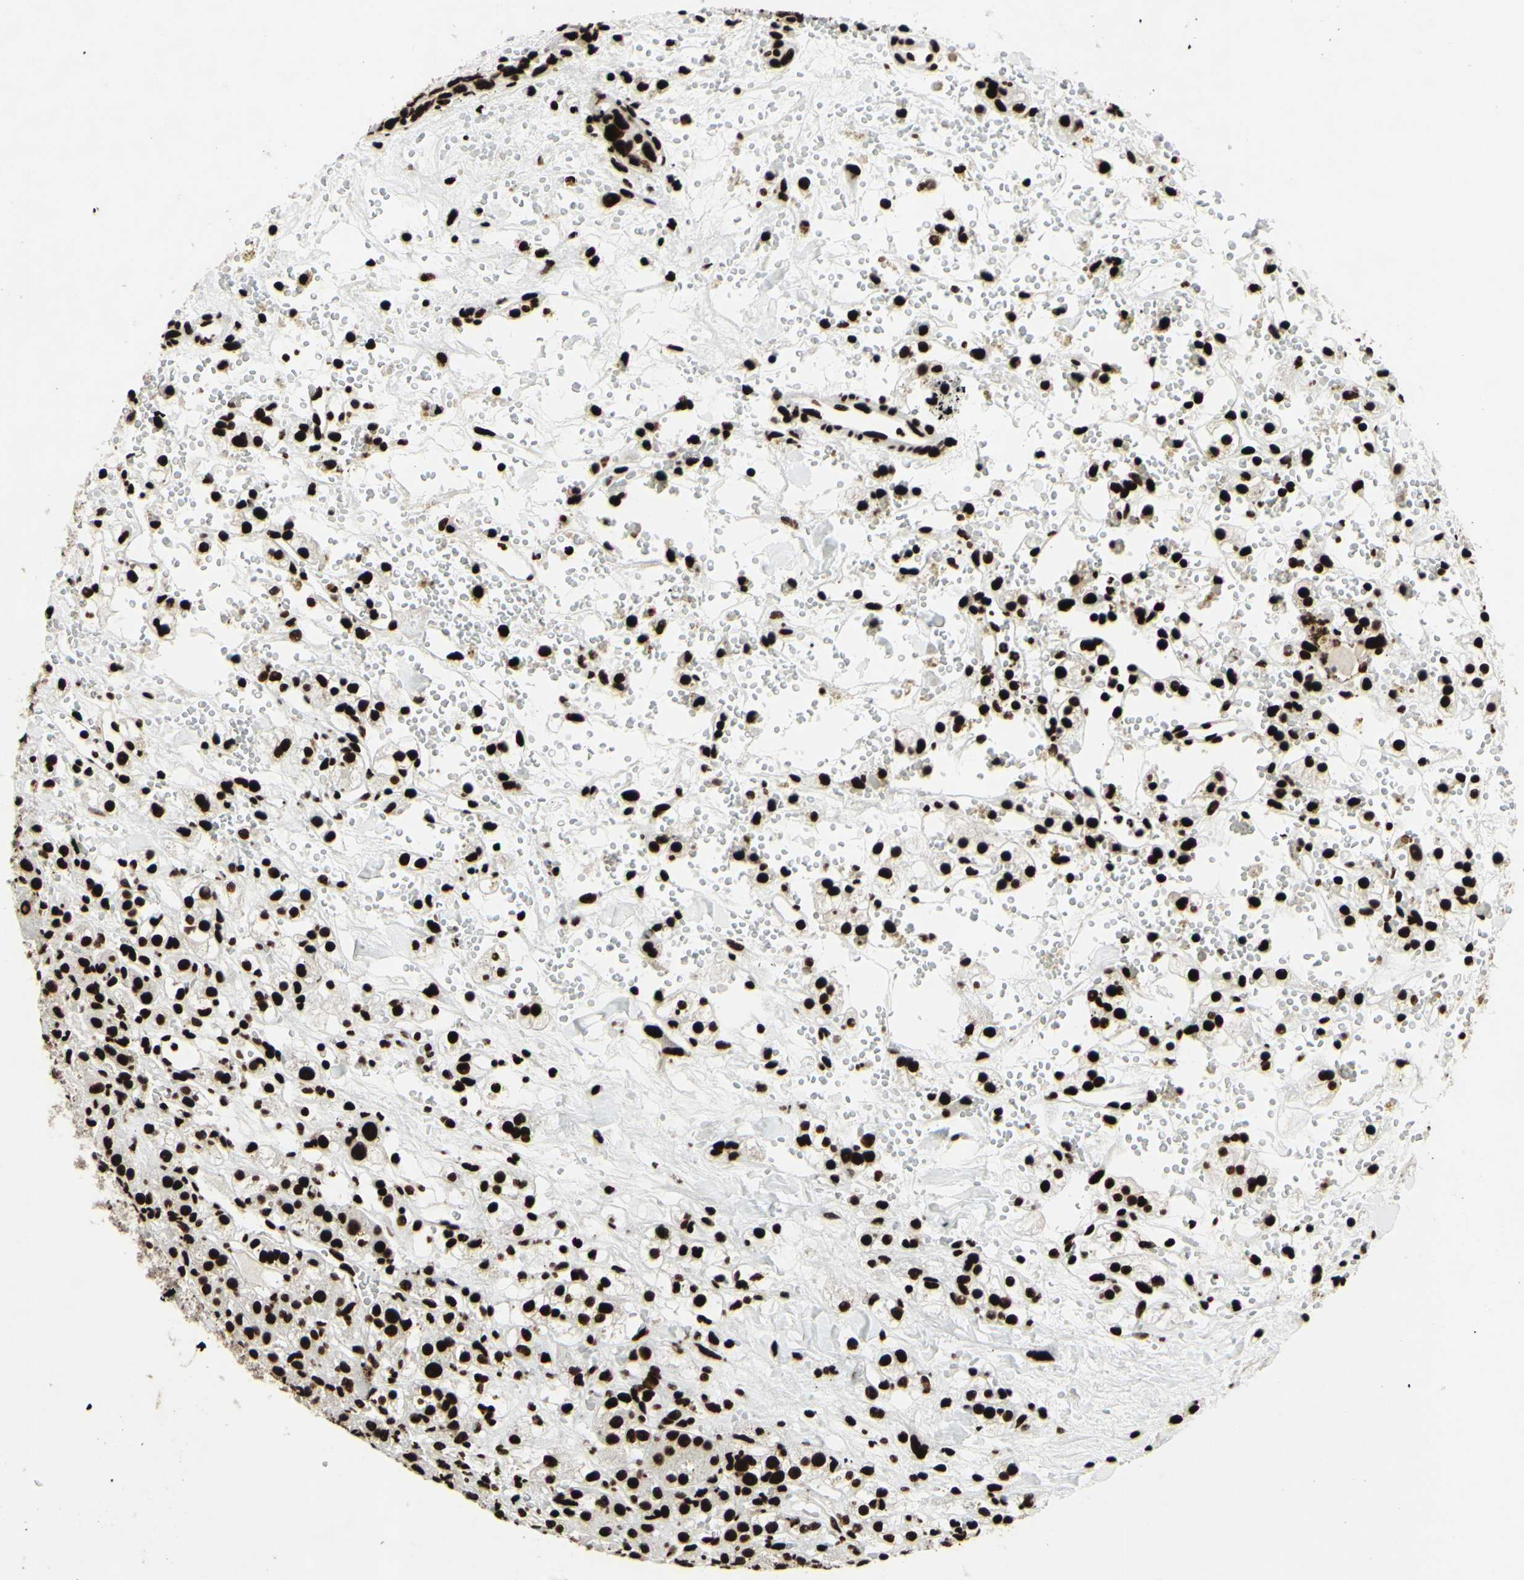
{"staining": {"intensity": "strong", "quantity": ">75%", "location": "nuclear"}, "tissue": "renal cancer", "cell_type": "Tumor cells", "image_type": "cancer", "snomed": [{"axis": "morphology", "description": "Adenocarcinoma, NOS"}, {"axis": "topography", "description": "Kidney"}], "caption": "Immunohistochemistry (IHC) staining of renal adenocarcinoma, which exhibits high levels of strong nuclear expression in about >75% of tumor cells indicating strong nuclear protein staining. The staining was performed using DAB (brown) for protein detection and nuclei were counterstained in hematoxylin (blue).", "gene": "U2AF2", "patient": {"sex": "male", "age": 61}}